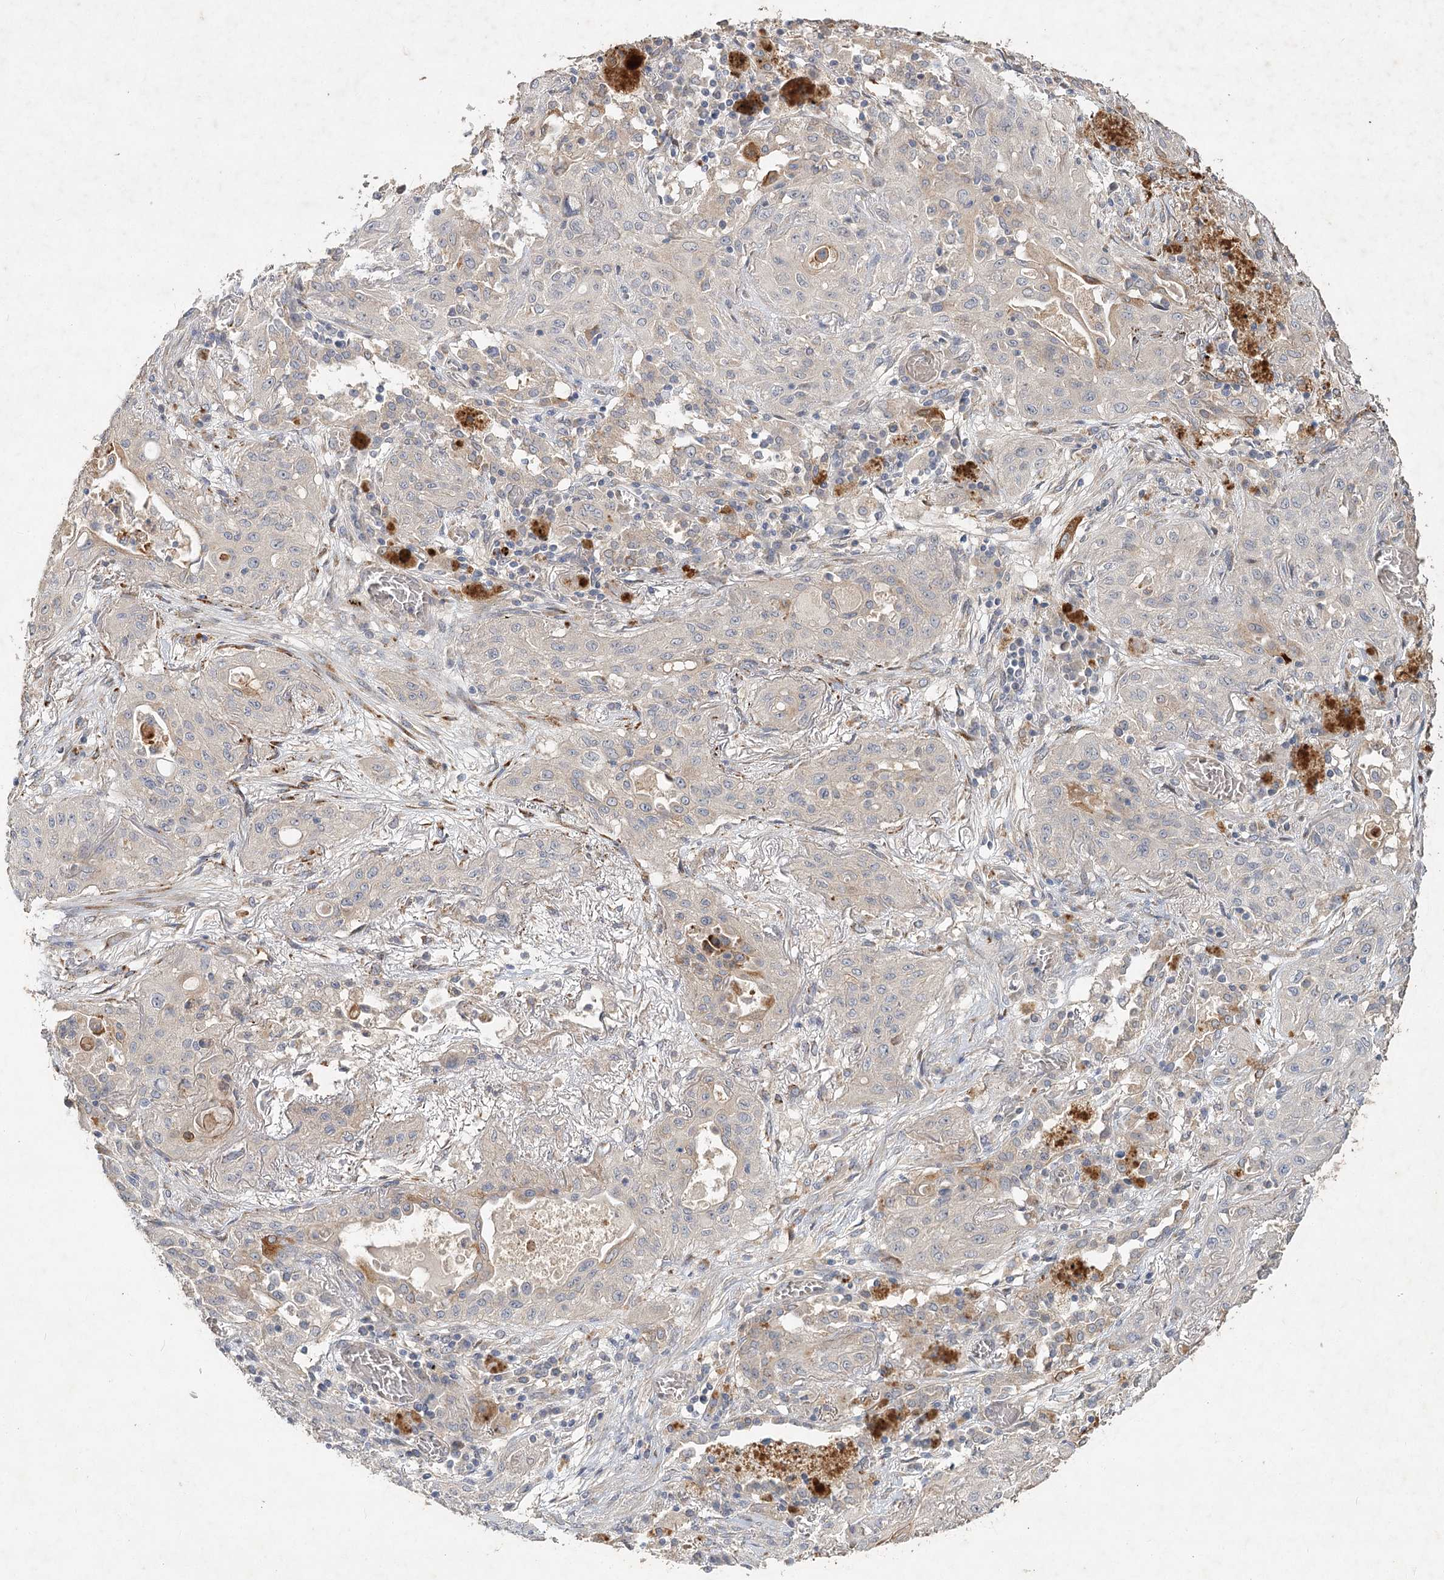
{"staining": {"intensity": "weak", "quantity": "<25%", "location": "cytoplasmic/membranous"}, "tissue": "lung cancer", "cell_type": "Tumor cells", "image_type": "cancer", "snomed": [{"axis": "morphology", "description": "Squamous cell carcinoma, NOS"}, {"axis": "topography", "description": "Lung"}], "caption": "Immunohistochemistry (IHC) image of neoplastic tissue: human lung squamous cell carcinoma stained with DAB reveals no significant protein expression in tumor cells.", "gene": "IRAK1BP1", "patient": {"sex": "female", "age": 47}}